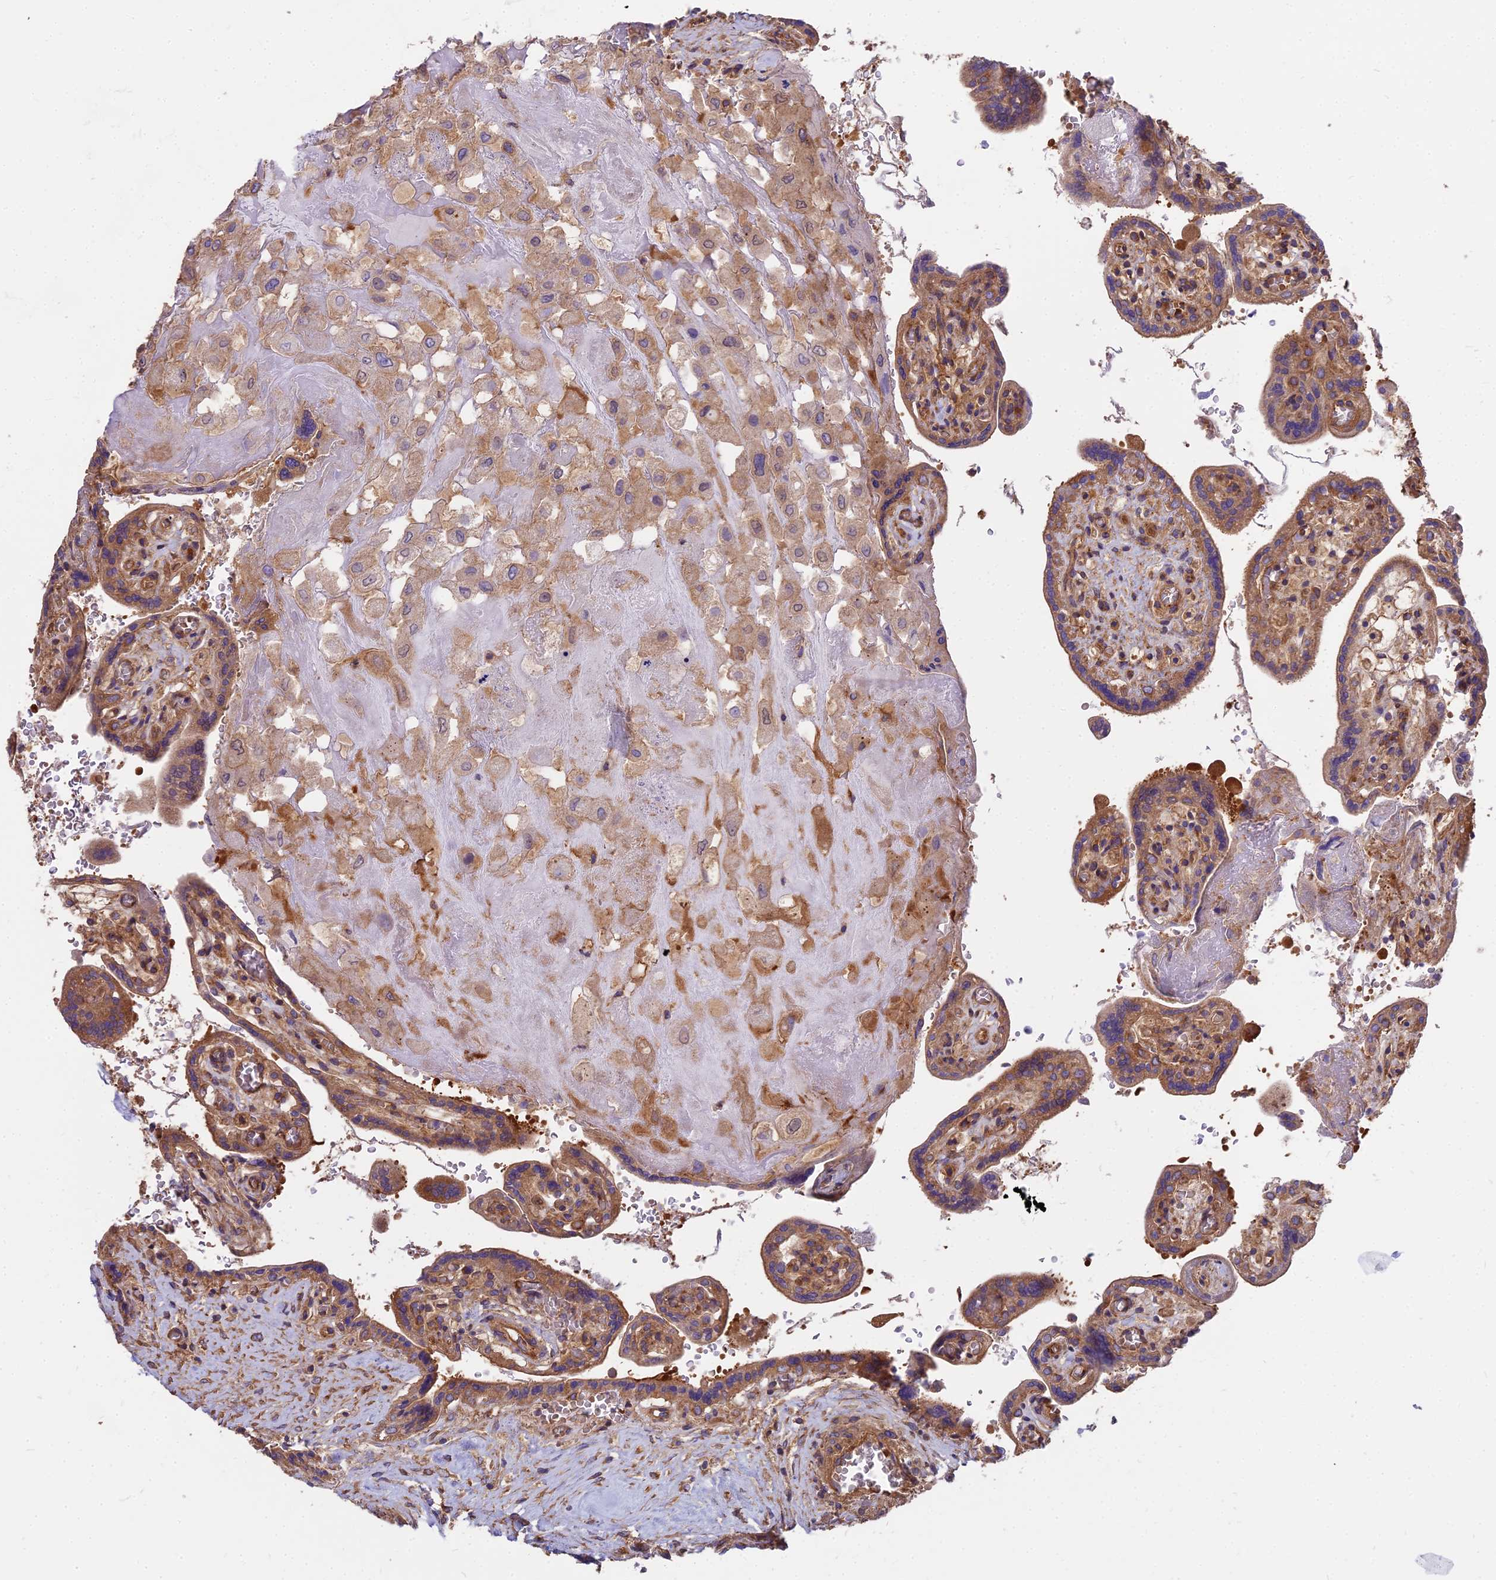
{"staining": {"intensity": "moderate", "quantity": ">75%", "location": "cytoplasmic/membranous"}, "tissue": "placenta", "cell_type": "Decidual cells", "image_type": "normal", "snomed": [{"axis": "morphology", "description": "Normal tissue, NOS"}, {"axis": "topography", "description": "Placenta"}], "caption": "Immunohistochemistry image of normal placenta: placenta stained using IHC exhibits medium levels of moderate protein expression localized specifically in the cytoplasmic/membranous of decidual cells, appearing as a cytoplasmic/membranous brown color.", "gene": "DCTN3", "patient": {"sex": "female", "age": 37}}